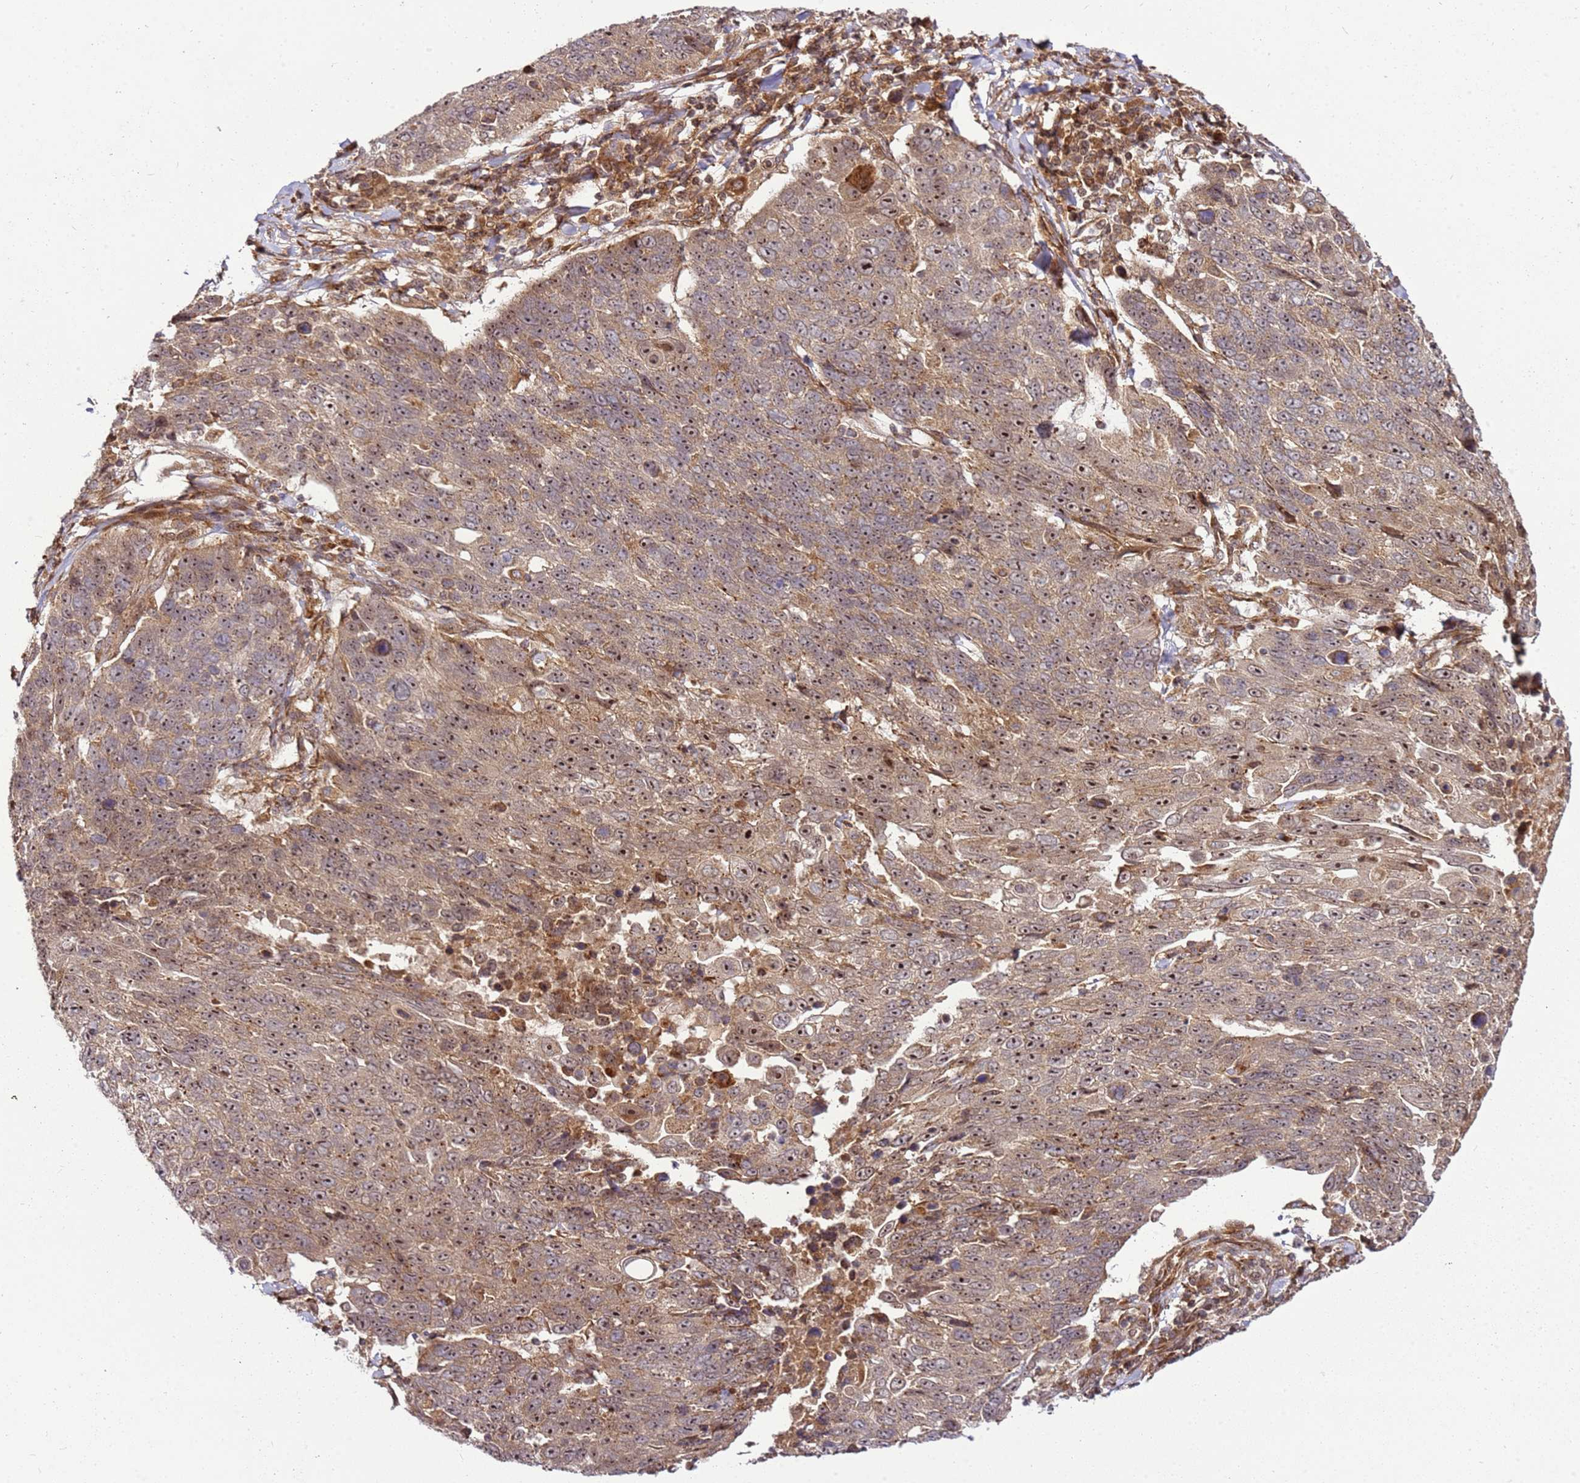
{"staining": {"intensity": "moderate", "quantity": ">75%", "location": "cytoplasmic/membranous,nuclear"}, "tissue": "lung cancer", "cell_type": "Tumor cells", "image_type": "cancer", "snomed": [{"axis": "morphology", "description": "Squamous cell carcinoma, NOS"}, {"axis": "topography", "description": "Lung"}], "caption": "IHC of human lung cancer (squamous cell carcinoma) demonstrates medium levels of moderate cytoplasmic/membranous and nuclear expression in about >75% of tumor cells.", "gene": "RASA3", "patient": {"sex": "male", "age": 66}}